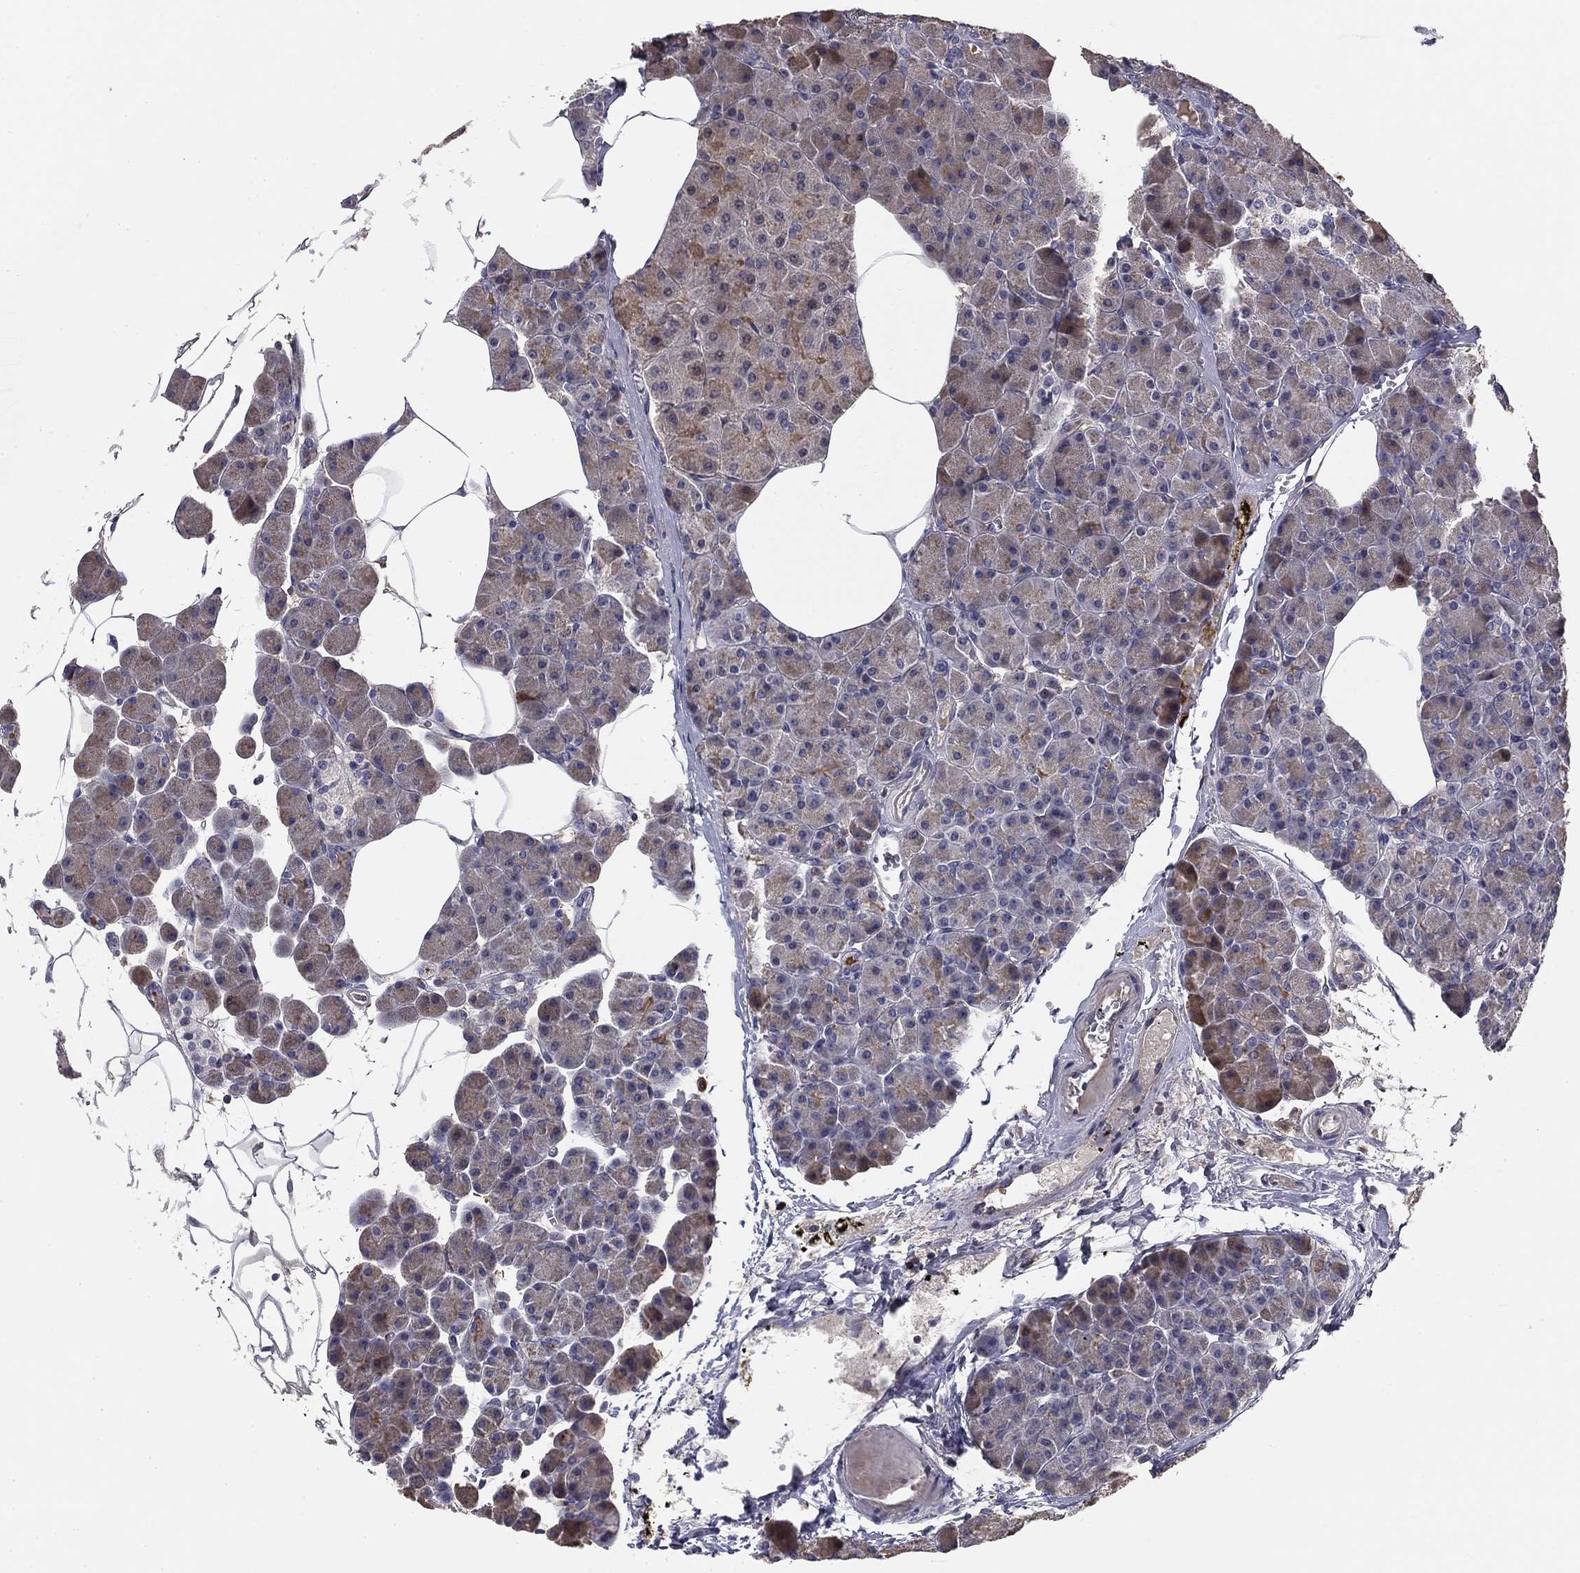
{"staining": {"intensity": "weak", "quantity": "<25%", "location": "cytoplasmic/membranous"}, "tissue": "pancreas", "cell_type": "Exocrine glandular cells", "image_type": "normal", "snomed": [{"axis": "morphology", "description": "Normal tissue, NOS"}, {"axis": "topography", "description": "Pancreas"}], "caption": "High power microscopy photomicrograph of an immunohistochemistry (IHC) photomicrograph of normal pancreas, revealing no significant expression in exocrine glandular cells. Nuclei are stained in blue.", "gene": "PLCB2", "patient": {"sex": "female", "age": 45}}